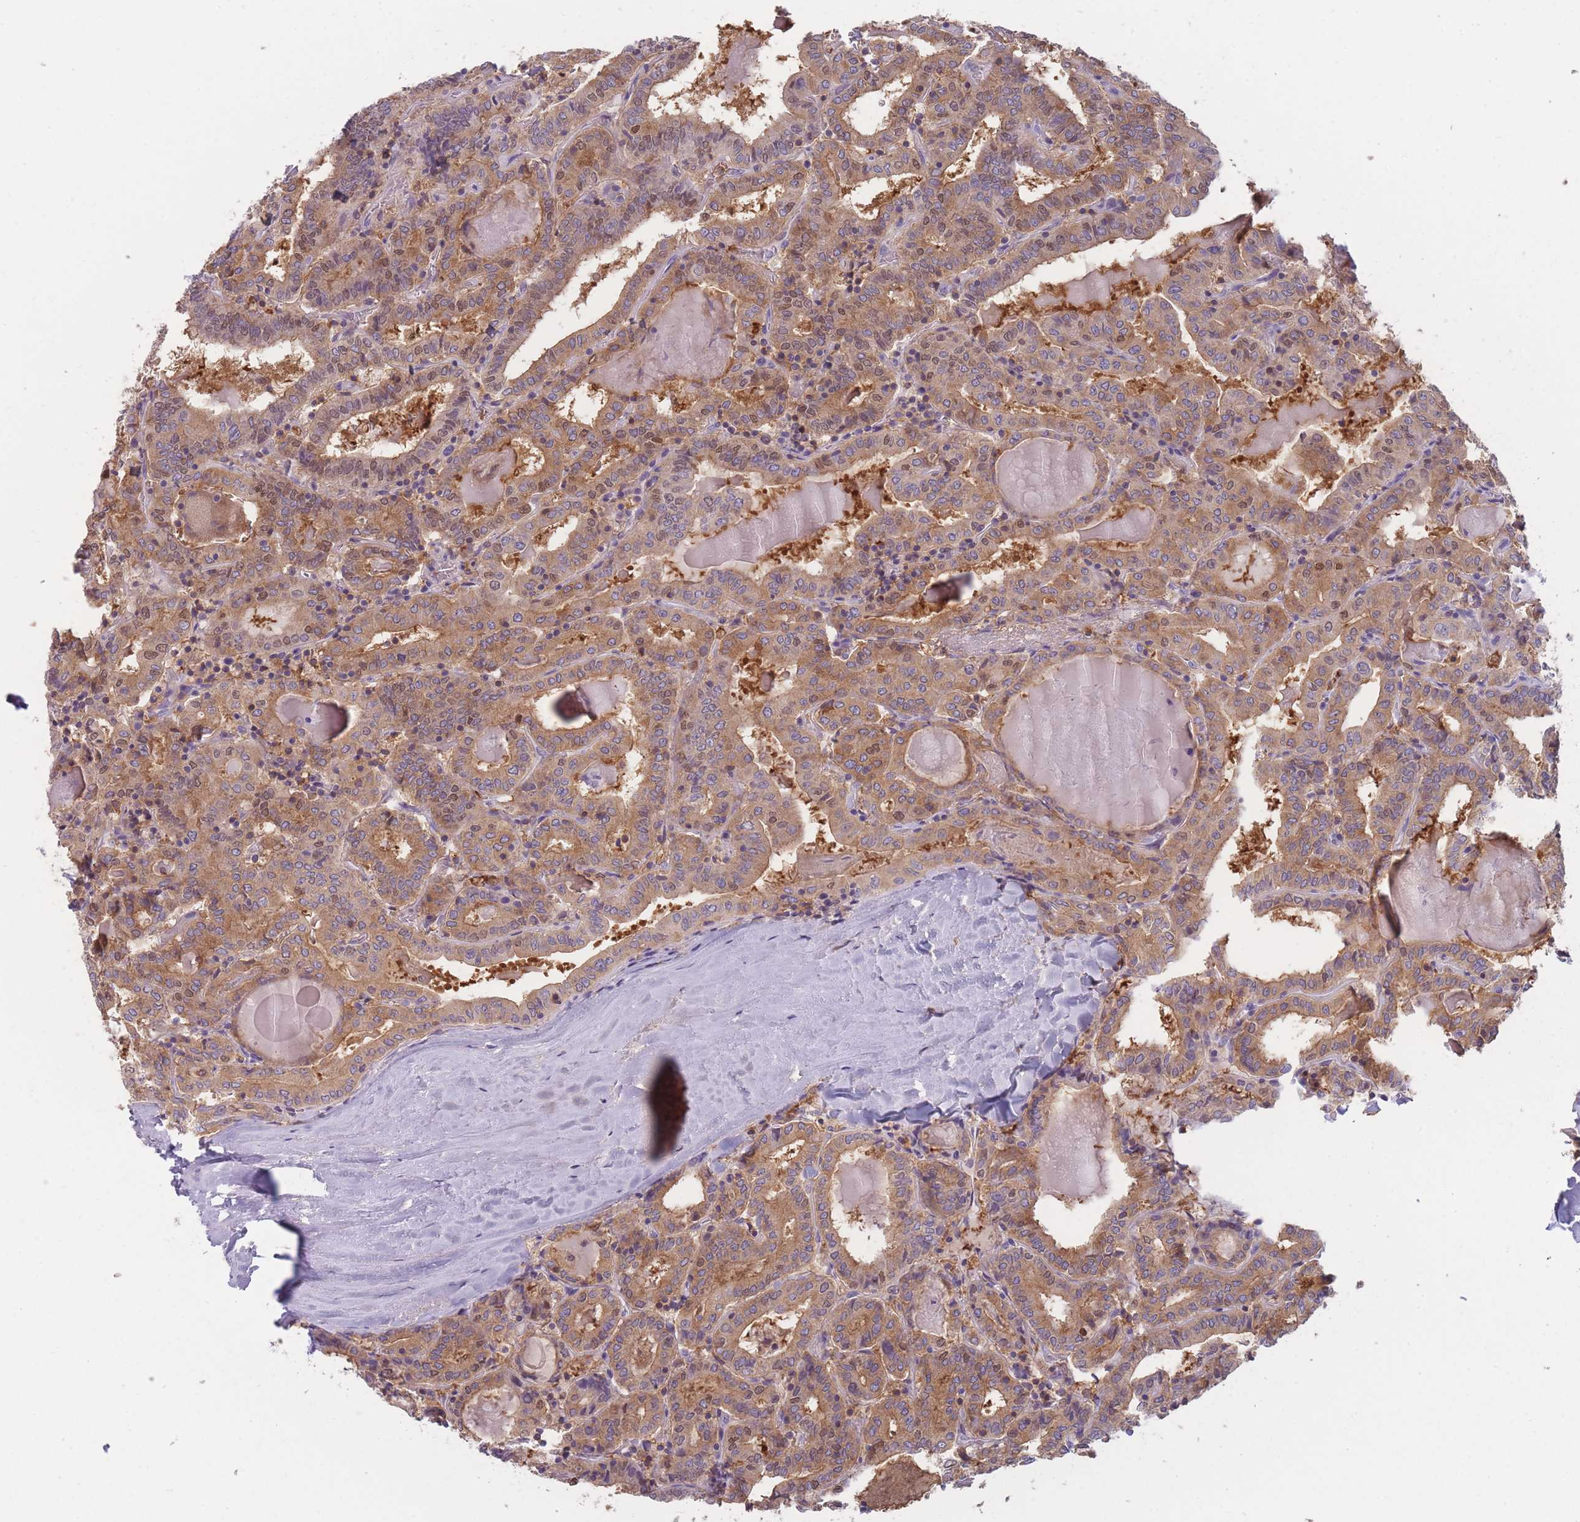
{"staining": {"intensity": "moderate", "quantity": ">75%", "location": "cytoplasmic/membranous"}, "tissue": "thyroid cancer", "cell_type": "Tumor cells", "image_type": "cancer", "snomed": [{"axis": "morphology", "description": "Papillary adenocarcinoma, NOS"}, {"axis": "topography", "description": "Thyroid gland"}], "caption": "Protein staining demonstrates moderate cytoplasmic/membranous staining in about >75% of tumor cells in thyroid cancer (papillary adenocarcinoma).", "gene": "ST3GAL4", "patient": {"sex": "female", "age": 72}}